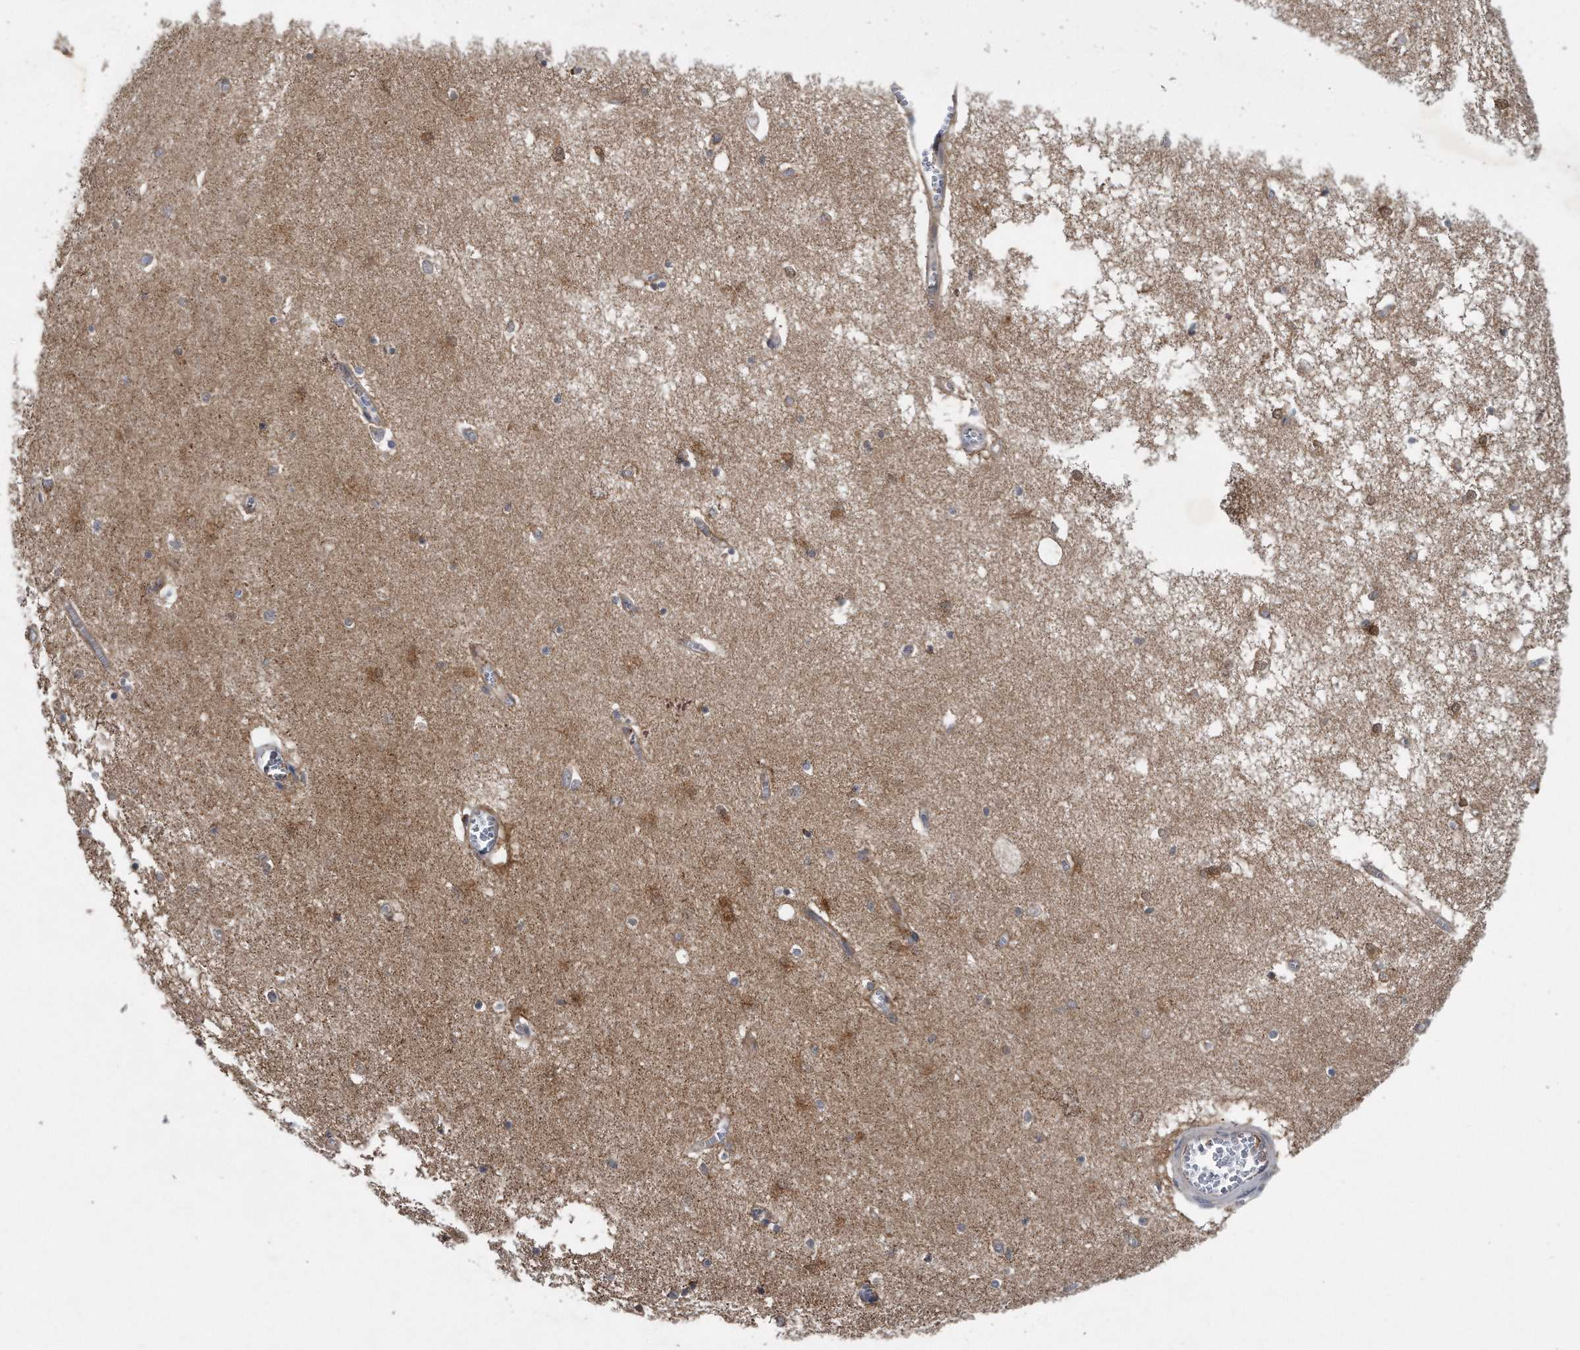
{"staining": {"intensity": "moderate", "quantity": "25%-75%", "location": "cytoplasmic/membranous"}, "tissue": "hippocampus", "cell_type": "Glial cells", "image_type": "normal", "snomed": [{"axis": "morphology", "description": "Normal tissue, NOS"}, {"axis": "topography", "description": "Hippocampus"}], "caption": "The image demonstrates staining of unremarkable hippocampus, revealing moderate cytoplasmic/membranous protein staining (brown color) within glial cells.", "gene": "ALPK2", "patient": {"sex": "male", "age": 70}}